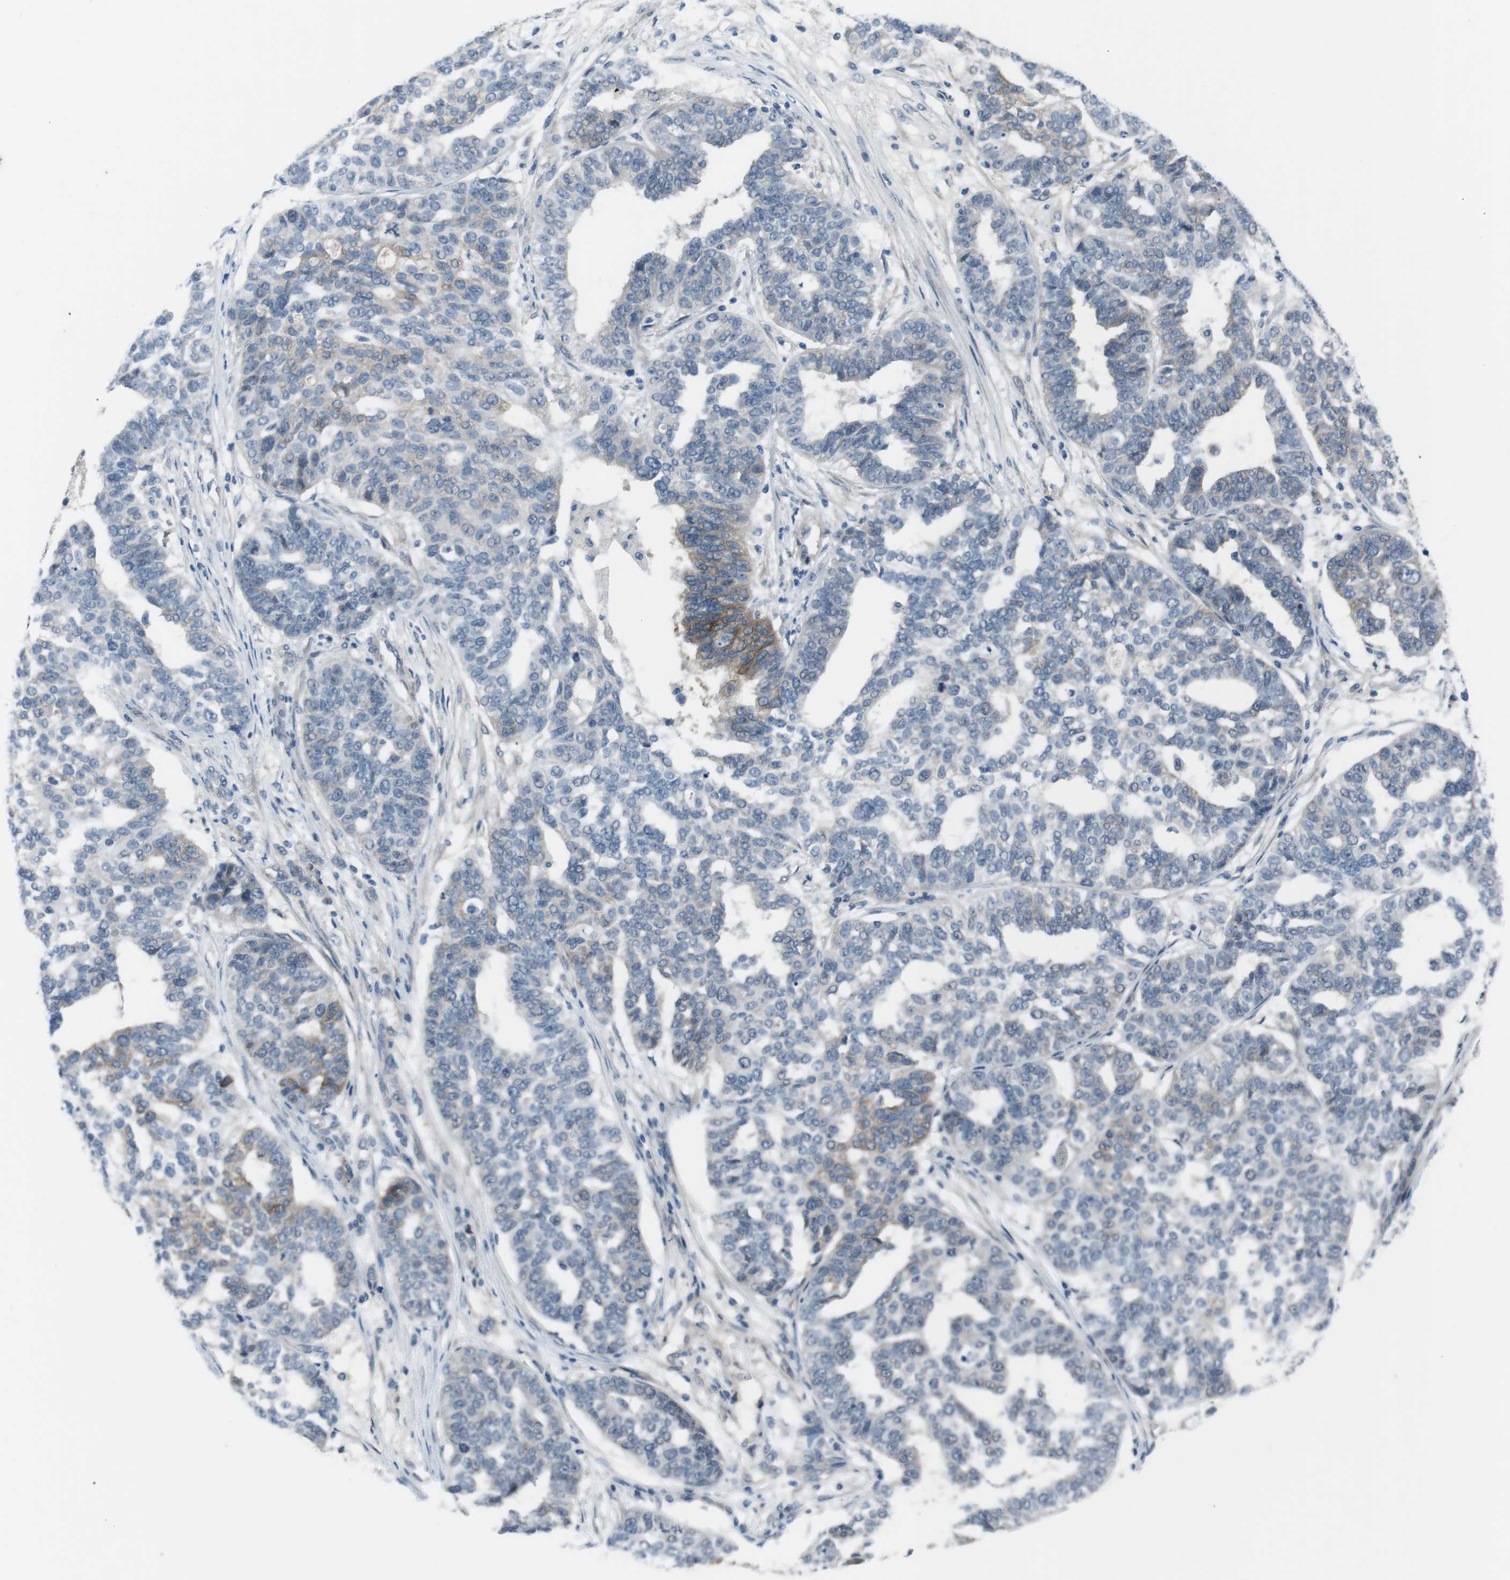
{"staining": {"intensity": "negative", "quantity": "none", "location": "none"}, "tissue": "ovarian cancer", "cell_type": "Tumor cells", "image_type": "cancer", "snomed": [{"axis": "morphology", "description": "Cystadenocarcinoma, serous, NOS"}, {"axis": "topography", "description": "Ovary"}], "caption": "Ovarian serous cystadenocarcinoma stained for a protein using immunohistochemistry shows no positivity tumor cells.", "gene": "ANK2", "patient": {"sex": "female", "age": 59}}